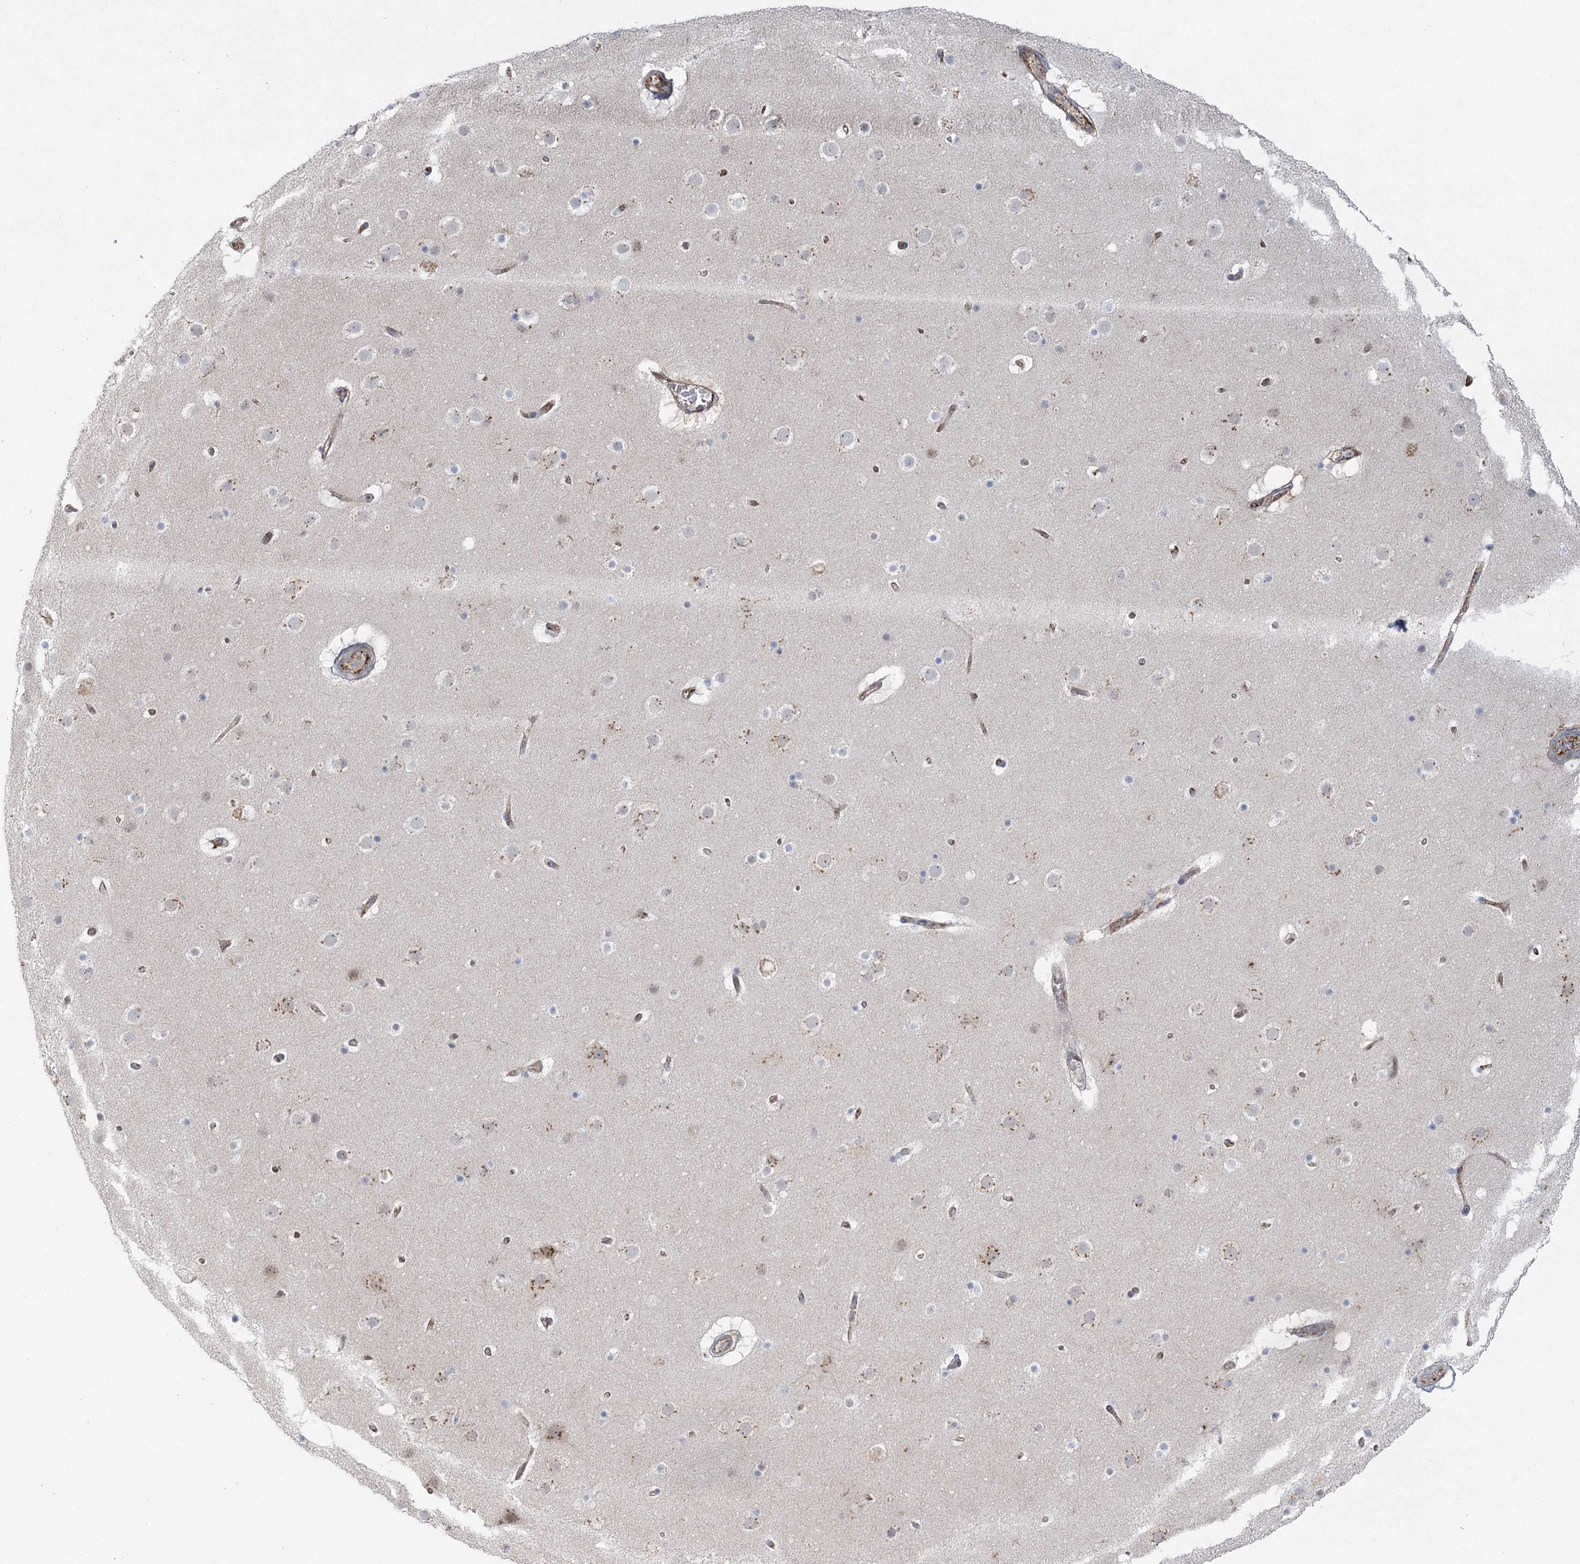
{"staining": {"intensity": "moderate", "quantity": "25%-75%", "location": "cytoplasmic/membranous"}, "tissue": "cerebral cortex", "cell_type": "Endothelial cells", "image_type": "normal", "snomed": [{"axis": "morphology", "description": "Normal tissue, NOS"}, {"axis": "topography", "description": "Cerebral cortex"}], "caption": "Cerebral cortex stained with DAB IHC shows medium levels of moderate cytoplasmic/membranous positivity in about 25%-75% of endothelial cells.", "gene": "KBTBD4", "patient": {"sex": "male", "age": 57}}